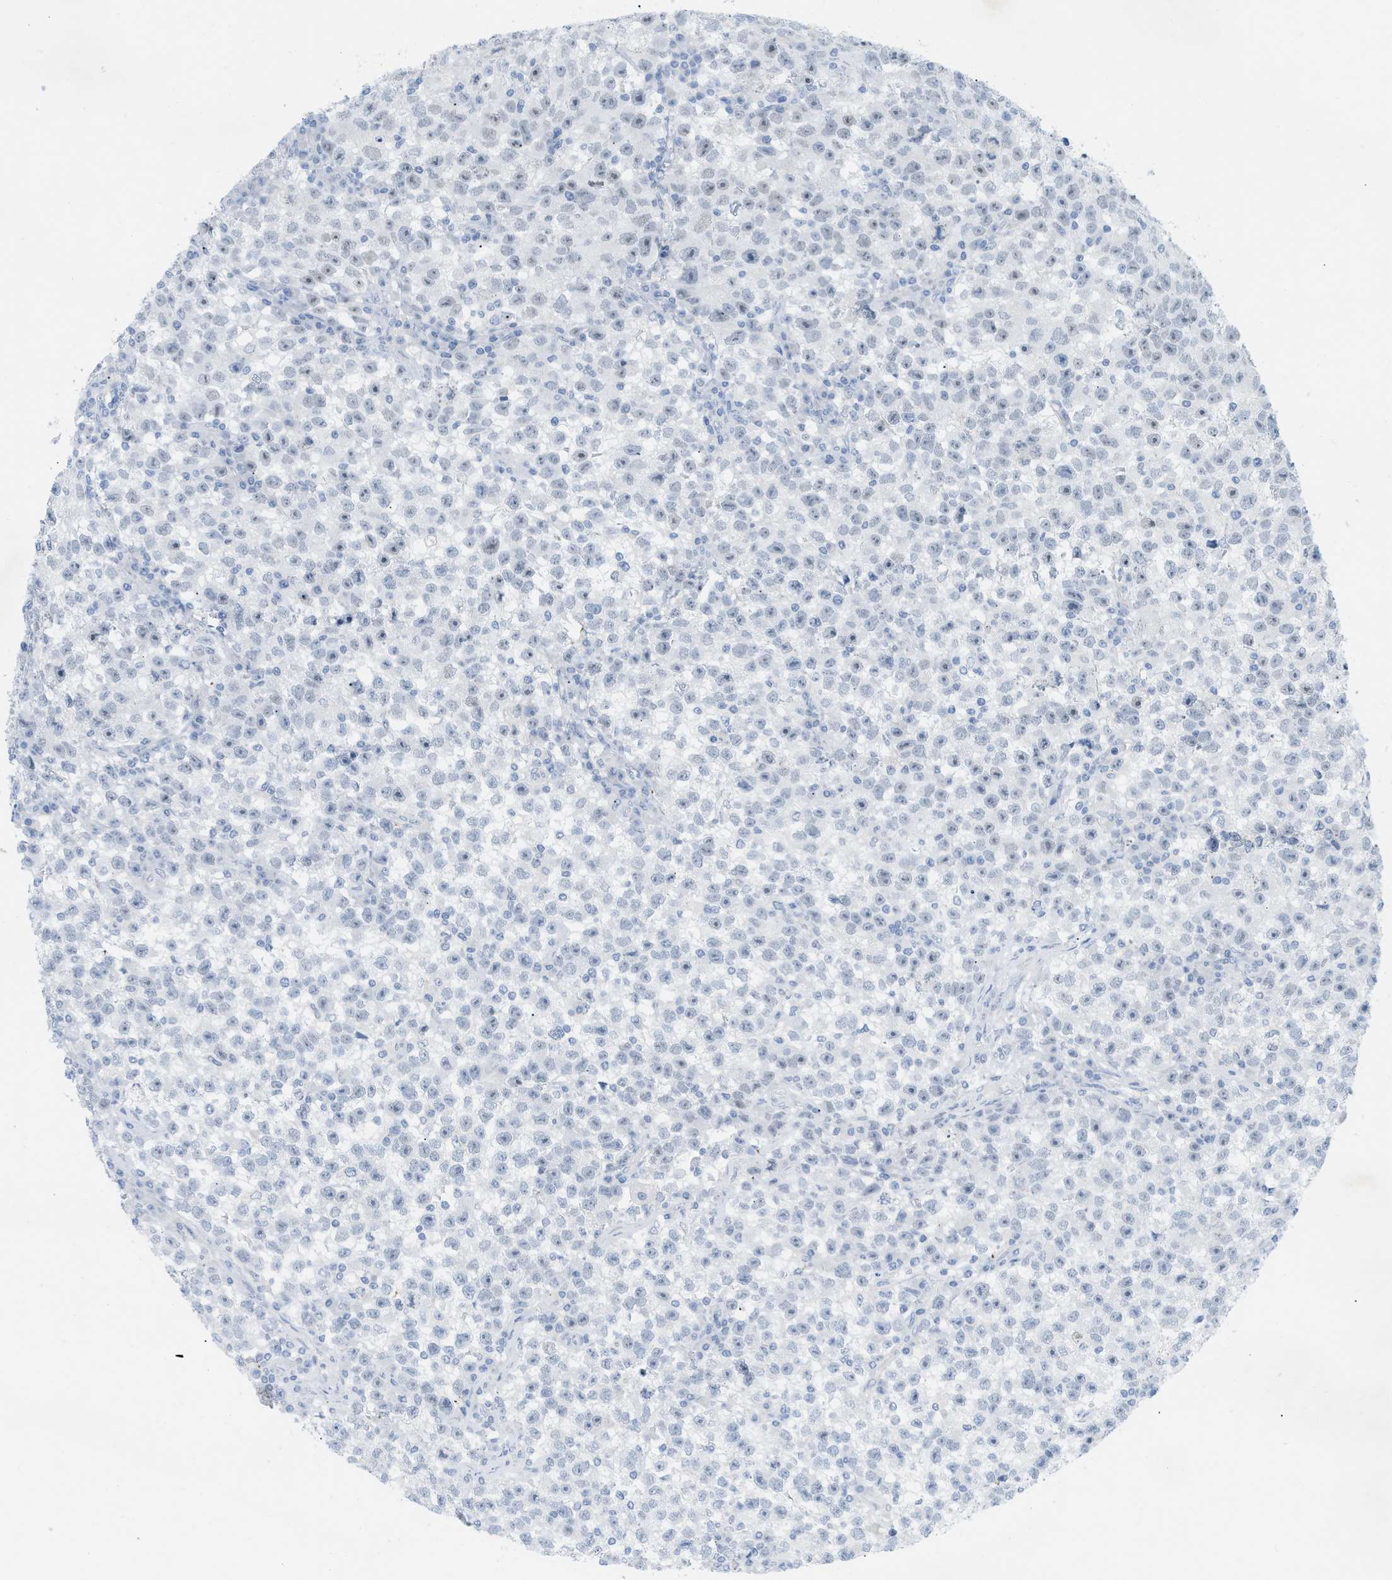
{"staining": {"intensity": "negative", "quantity": "none", "location": "none"}, "tissue": "testis cancer", "cell_type": "Tumor cells", "image_type": "cancer", "snomed": [{"axis": "morphology", "description": "Seminoma, NOS"}, {"axis": "topography", "description": "Testis"}], "caption": "Immunohistochemistry photomicrograph of testis seminoma stained for a protein (brown), which shows no expression in tumor cells.", "gene": "HLTF", "patient": {"sex": "male", "age": 22}}